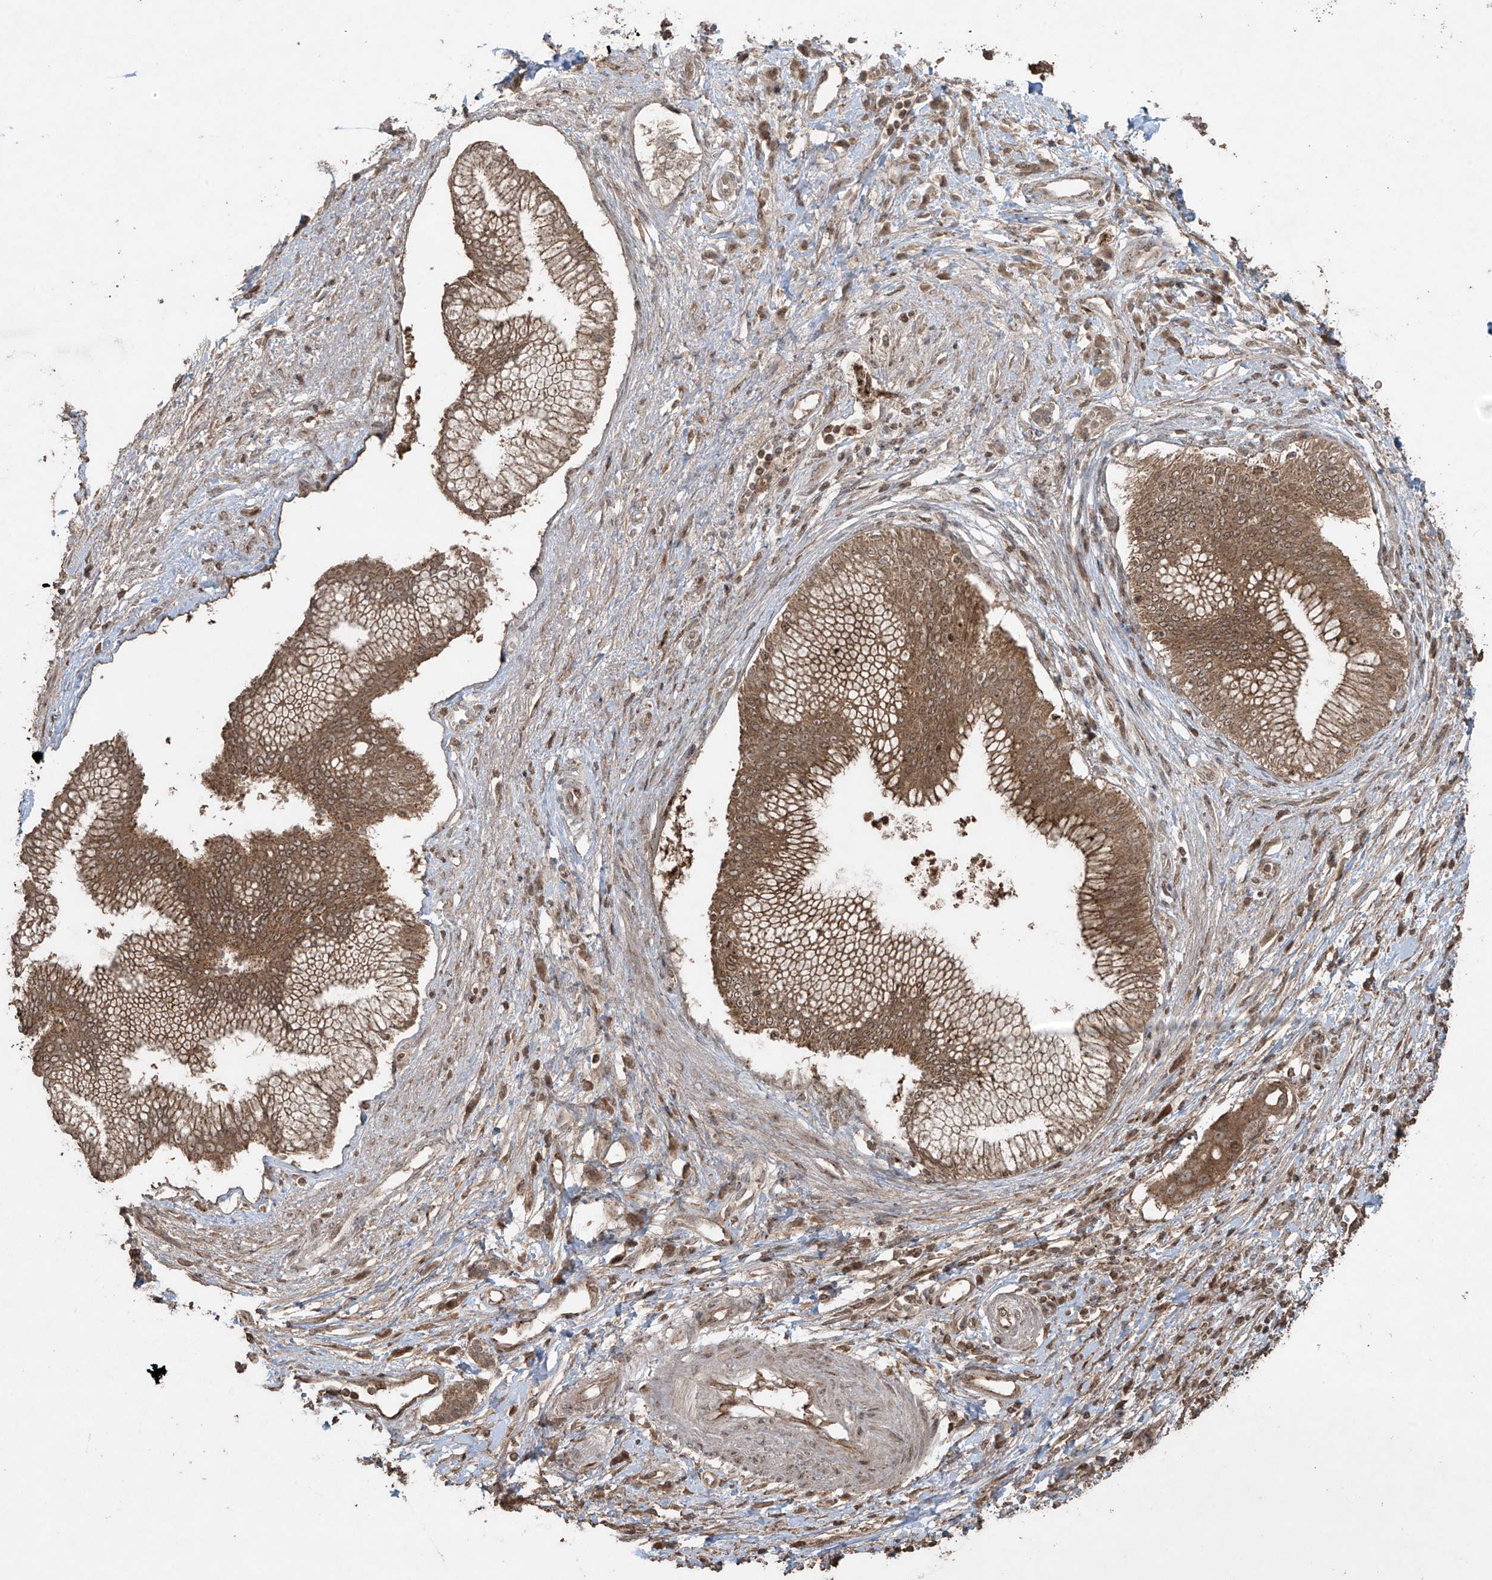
{"staining": {"intensity": "moderate", "quantity": ">75%", "location": "cytoplasmic/membranous"}, "tissue": "pancreatic cancer", "cell_type": "Tumor cells", "image_type": "cancer", "snomed": [{"axis": "morphology", "description": "Adenocarcinoma, NOS"}, {"axis": "topography", "description": "Pancreas"}], "caption": "This is a histology image of immunohistochemistry (IHC) staining of pancreatic cancer (adenocarcinoma), which shows moderate staining in the cytoplasmic/membranous of tumor cells.", "gene": "PGPEP1", "patient": {"sex": "male", "age": 68}}